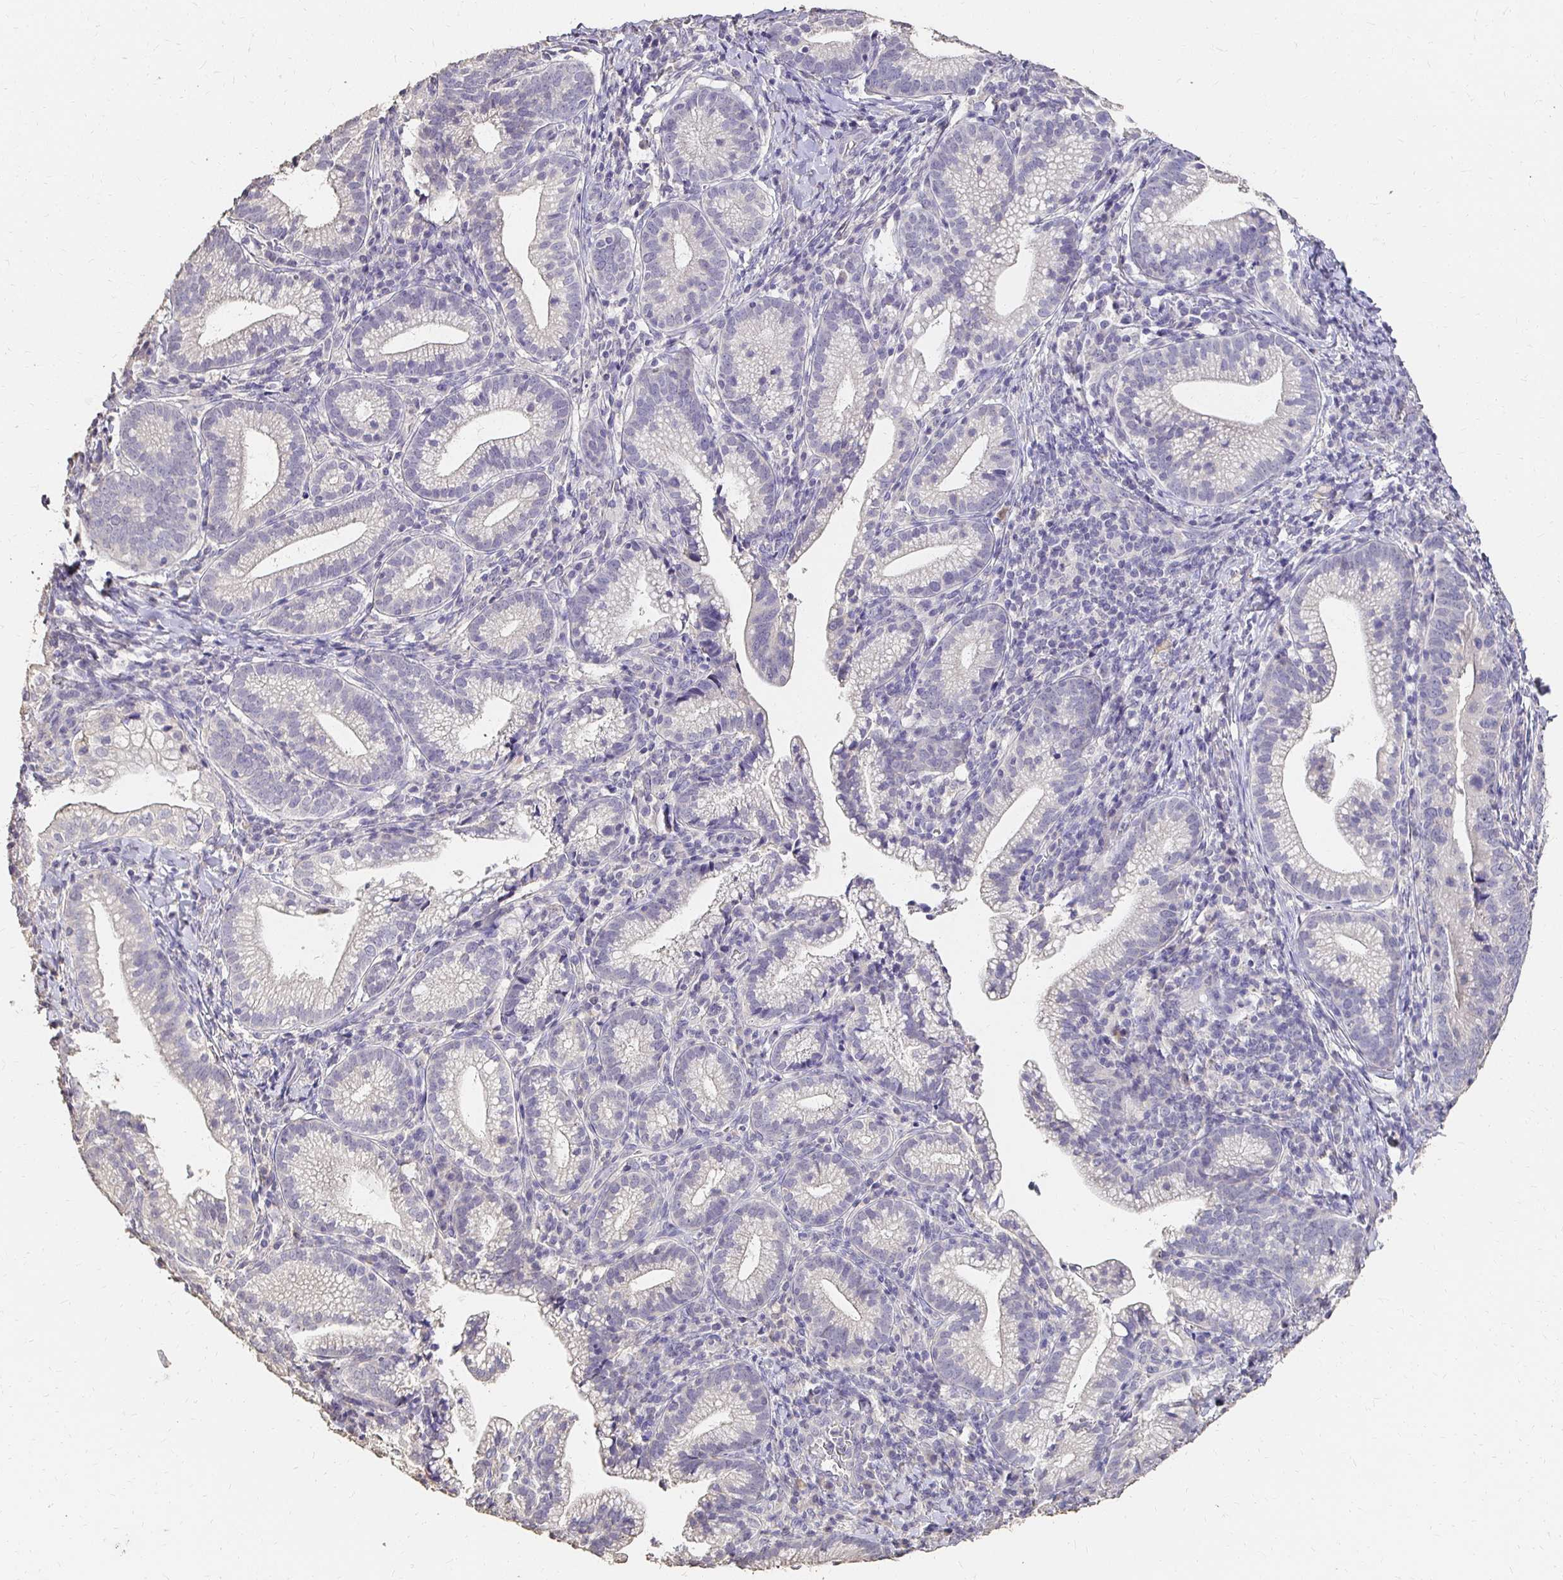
{"staining": {"intensity": "negative", "quantity": "none", "location": "none"}, "tissue": "cervical cancer", "cell_type": "Tumor cells", "image_type": "cancer", "snomed": [{"axis": "morphology", "description": "Normal tissue, NOS"}, {"axis": "morphology", "description": "Adenocarcinoma, NOS"}, {"axis": "topography", "description": "Cervix"}], "caption": "DAB (3,3'-diaminobenzidine) immunohistochemical staining of cervical cancer (adenocarcinoma) reveals no significant staining in tumor cells.", "gene": "UGT1A6", "patient": {"sex": "female", "age": 44}}